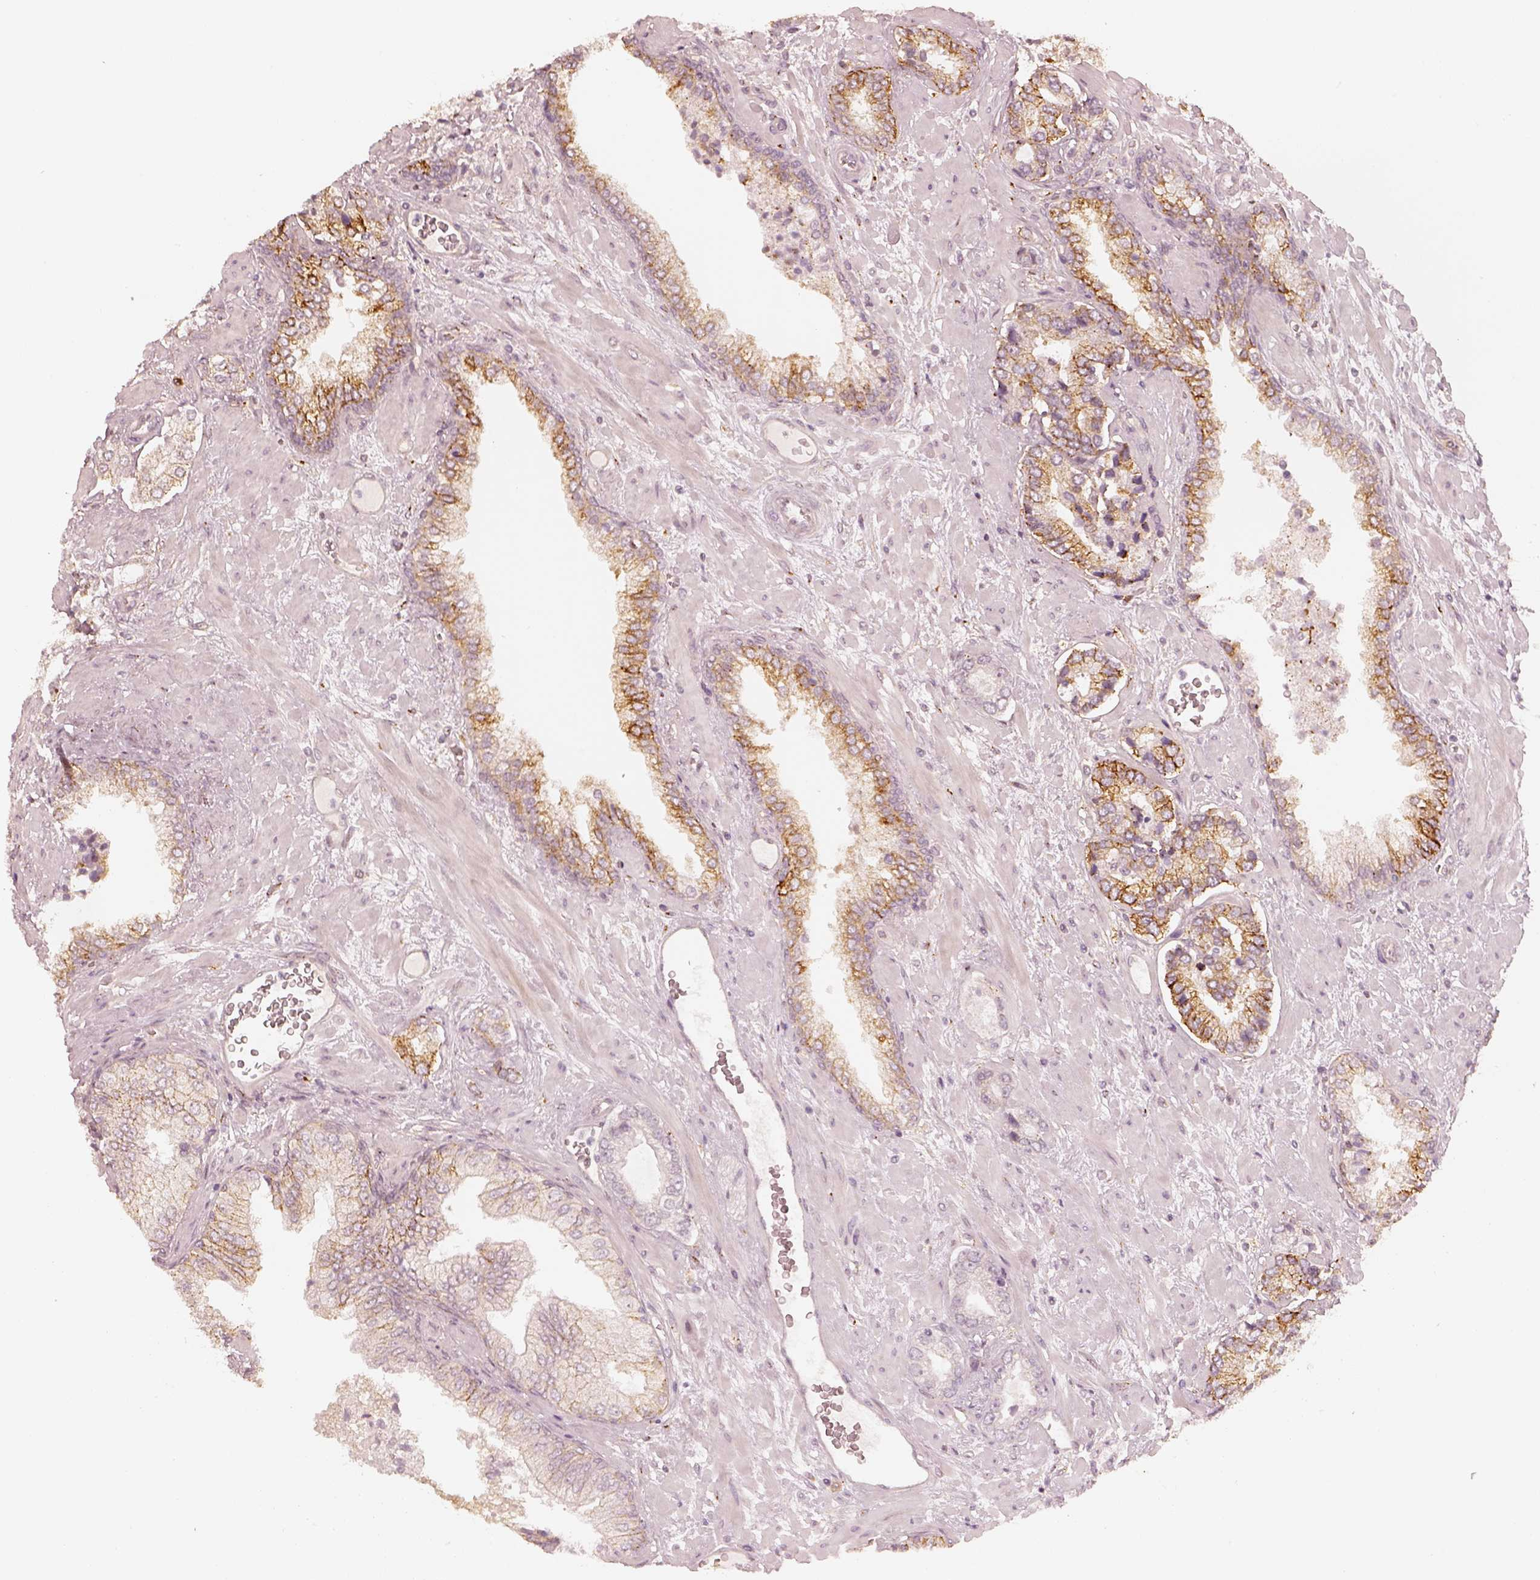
{"staining": {"intensity": "moderate", "quantity": "25%-75%", "location": "cytoplasmic/membranous"}, "tissue": "prostate cancer", "cell_type": "Tumor cells", "image_type": "cancer", "snomed": [{"axis": "morphology", "description": "Adenocarcinoma, Low grade"}, {"axis": "topography", "description": "Prostate"}], "caption": "Prostate cancer (adenocarcinoma (low-grade)) stained with immunohistochemistry displays moderate cytoplasmic/membranous positivity in approximately 25%-75% of tumor cells. Nuclei are stained in blue.", "gene": "GORASP2", "patient": {"sex": "male", "age": 61}}